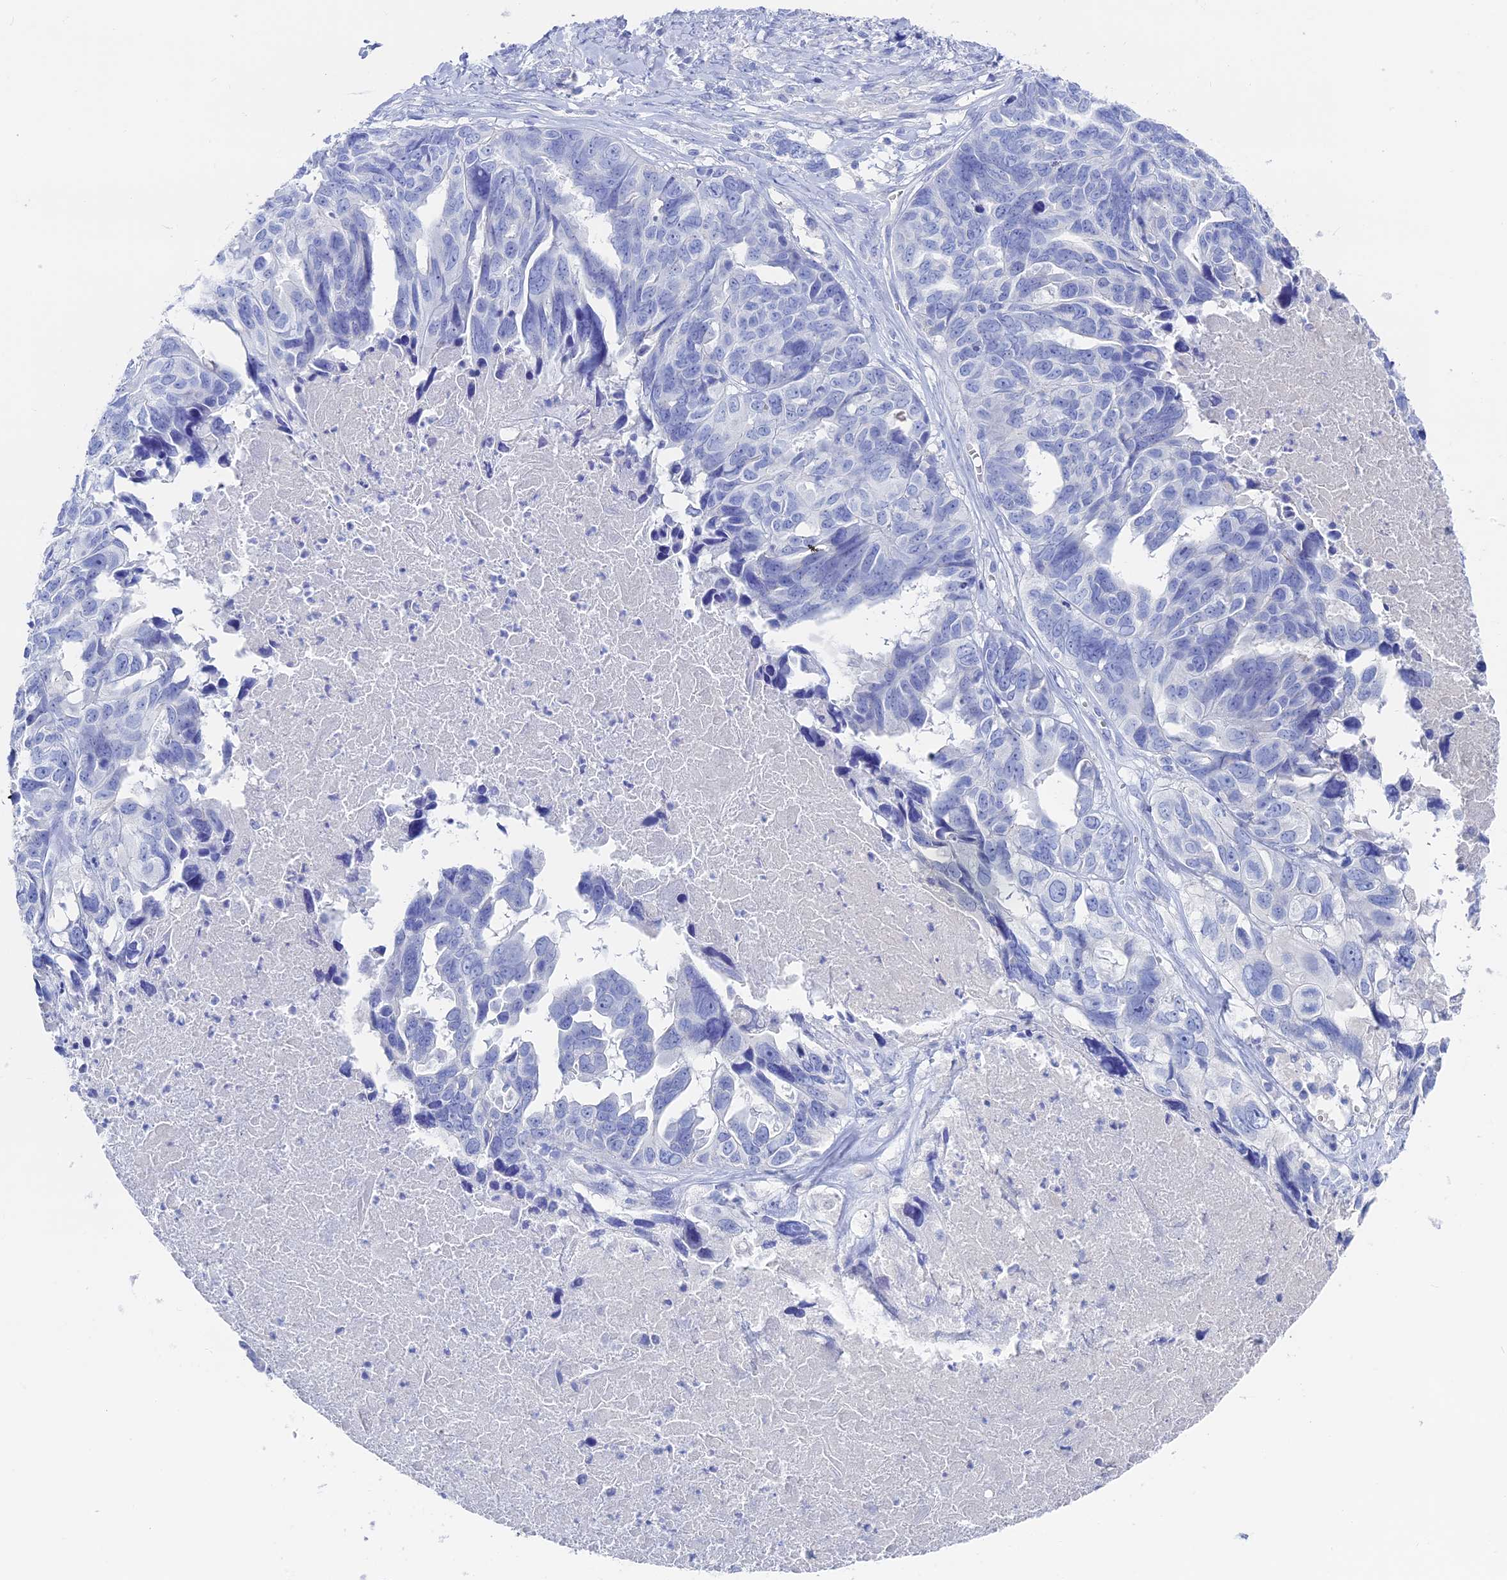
{"staining": {"intensity": "negative", "quantity": "none", "location": "none"}, "tissue": "ovarian cancer", "cell_type": "Tumor cells", "image_type": "cancer", "snomed": [{"axis": "morphology", "description": "Cystadenocarcinoma, serous, NOS"}, {"axis": "topography", "description": "Ovary"}], "caption": "This image is of ovarian cancer (serous cystadenocarcinoma) stained with IHC to label a protein in brown with the nuclei are counter-stained blue. There is no positivity in tumor cells.", "gene": "UNC119", "patient": {"sex": "female", "age": 79}}